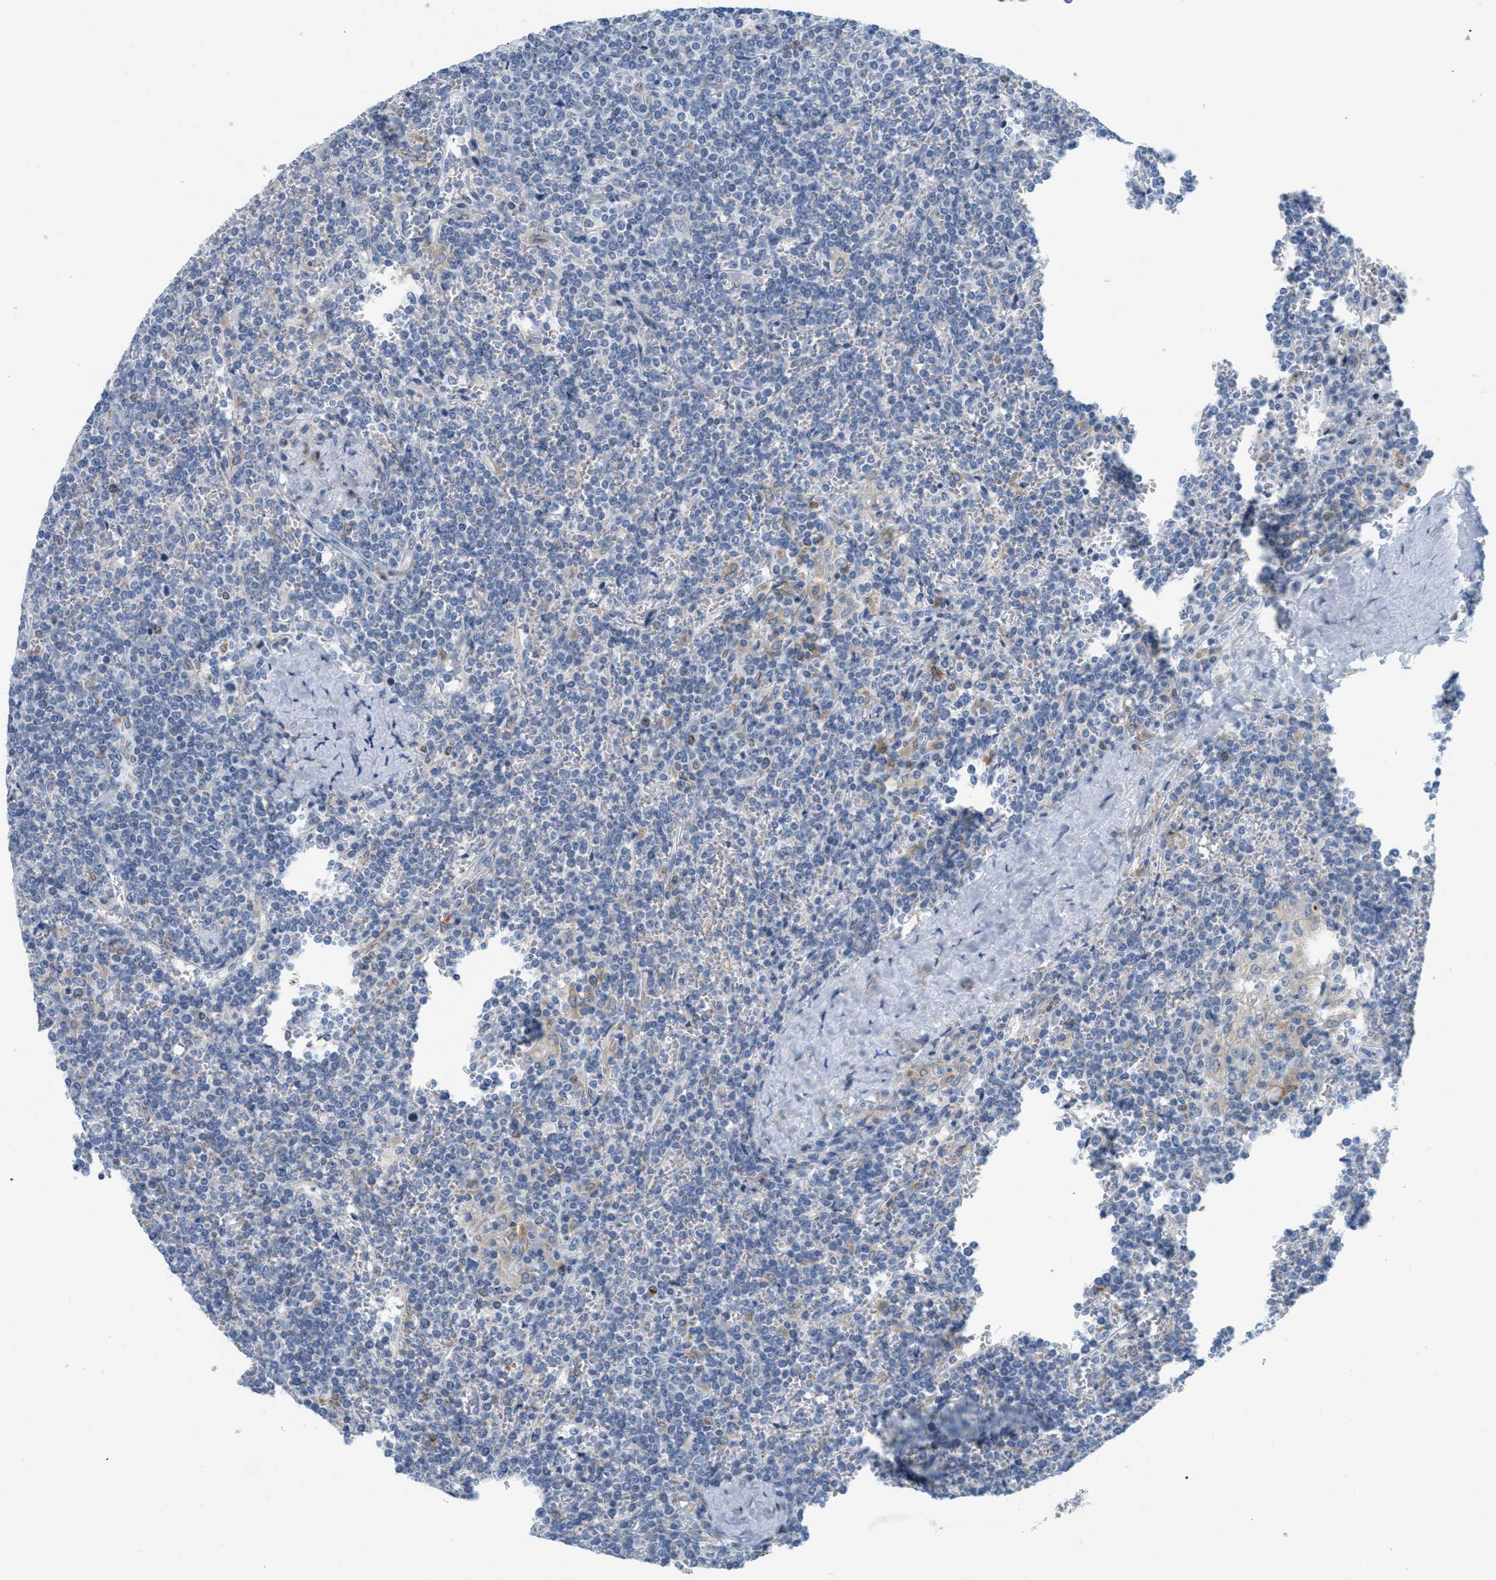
{"staining": {"intensity": "negative", "quantity": "none", "location": "none"}, "tissue": "lymphoma", "cell_type": "Tumor cells", "image_type": "cancer", "snomed": [{"axis": "morphology", "description": "Malignant lymphoma, non-Hodgkin's type, Low grade"}, {"axis": "topography", "description": "Spleen"}], "caption": "High magnification brightfield microscopy of malignant lymphoma, non-Hodgkin's type (low-grade) stained with DAB (brown) and counterstained with hematoxylin (blue): tumor cells show no significant staining.", "gene": "TEX264", "patient": {"sex": "female", "age": 19}}